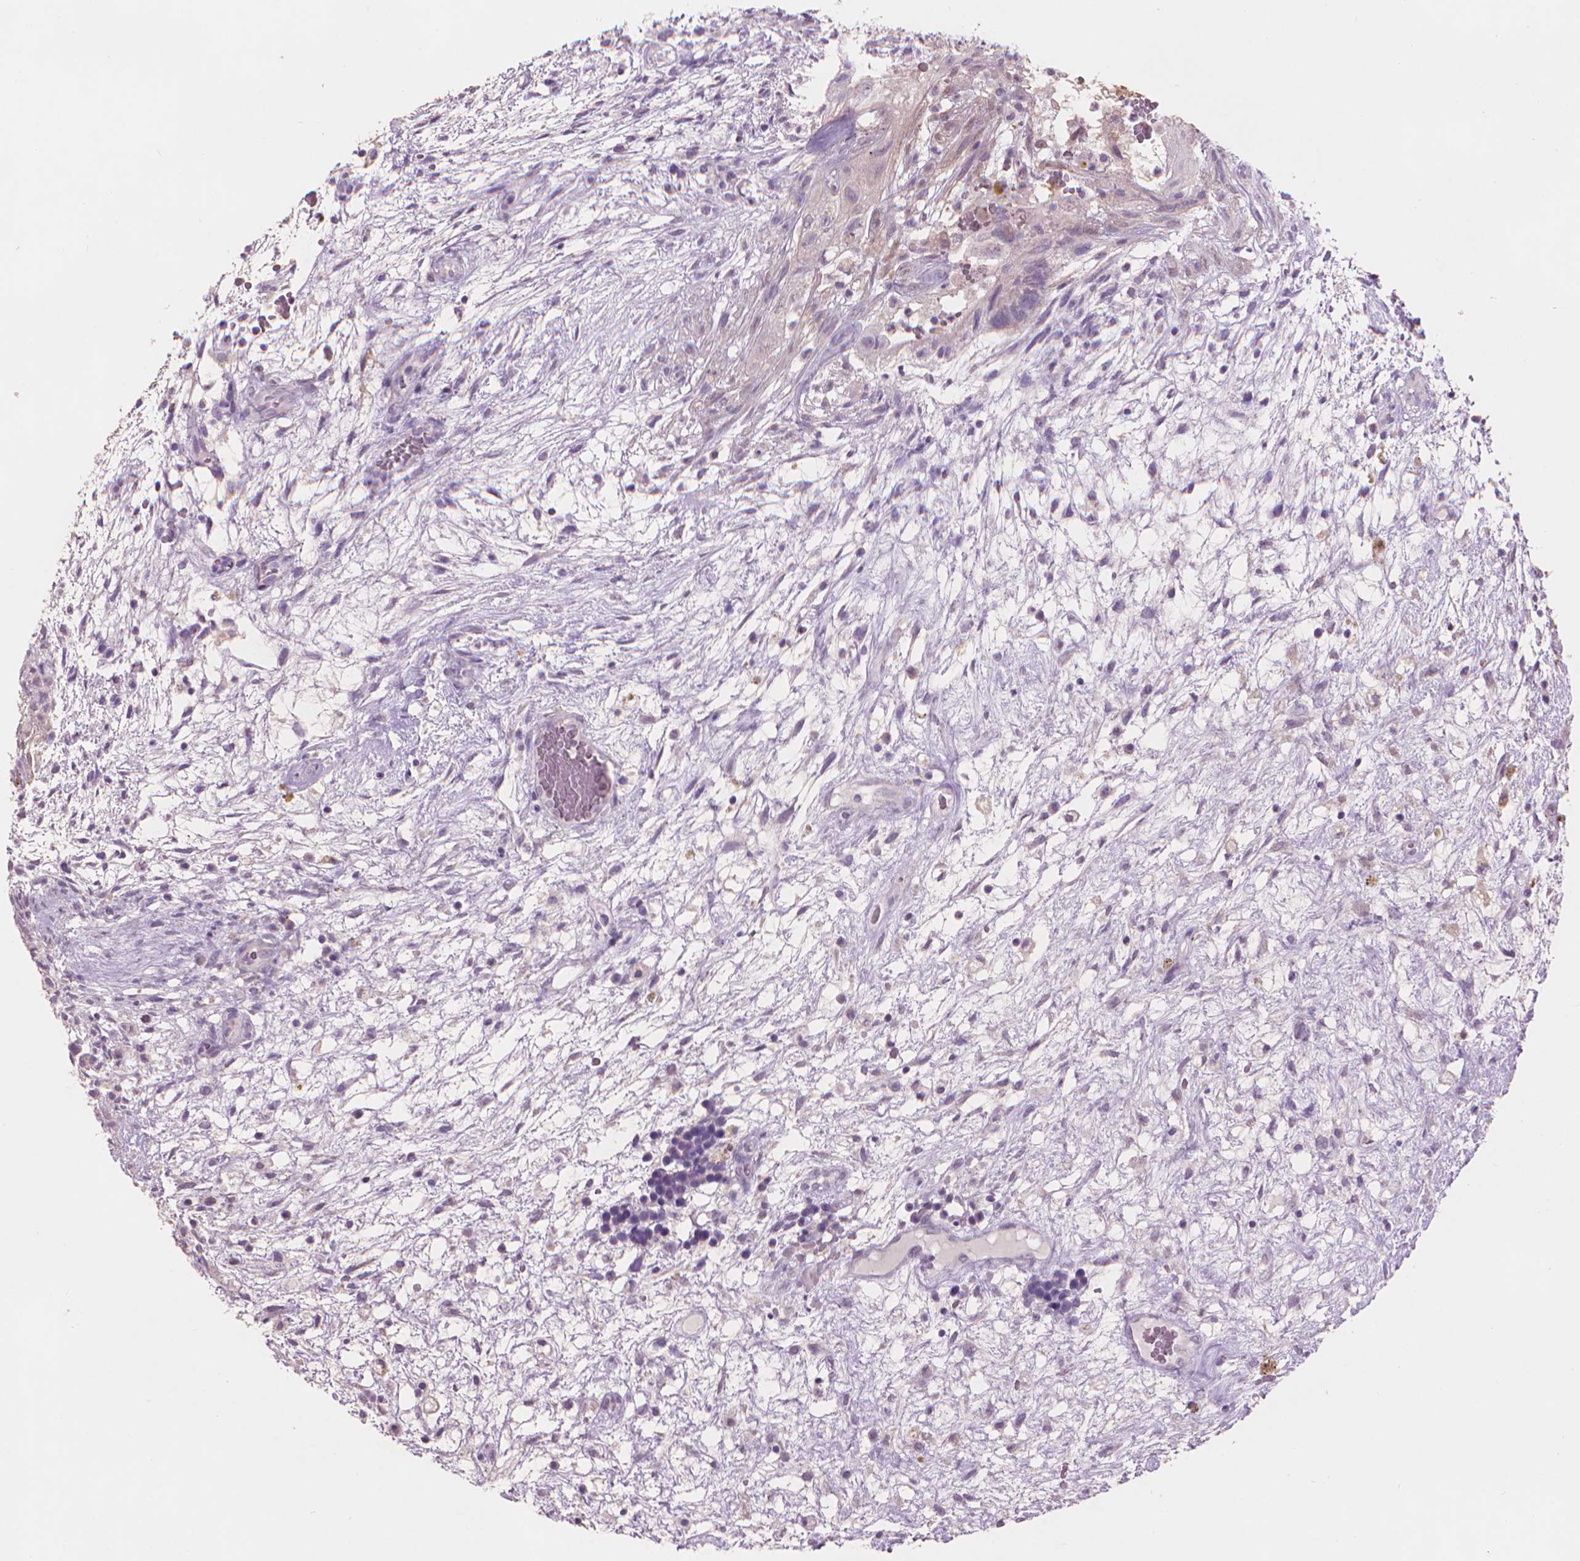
{"staining": {"intensity": "negative", "quantity": "none", "location": "none"}, "tissue": "testis cancer", "cell_type": "Tumor cells", "image_type": "cancer", "snomed": [{"axis": "morphology", "description": "Normal tissue, NOS"}, {"axis": "morphology", "description": "Carcinoma, Embryonal, NOS"}, {"axis": "topography", "description": "Testis"}], "caption": "DAB (3,3'-diaminobenzidine) immunohistochemical staining of testis cancer exhibits no significant staining in tumor cells.", "gene": "ENO2", "patient": {"sex": "male", "age": 32}}